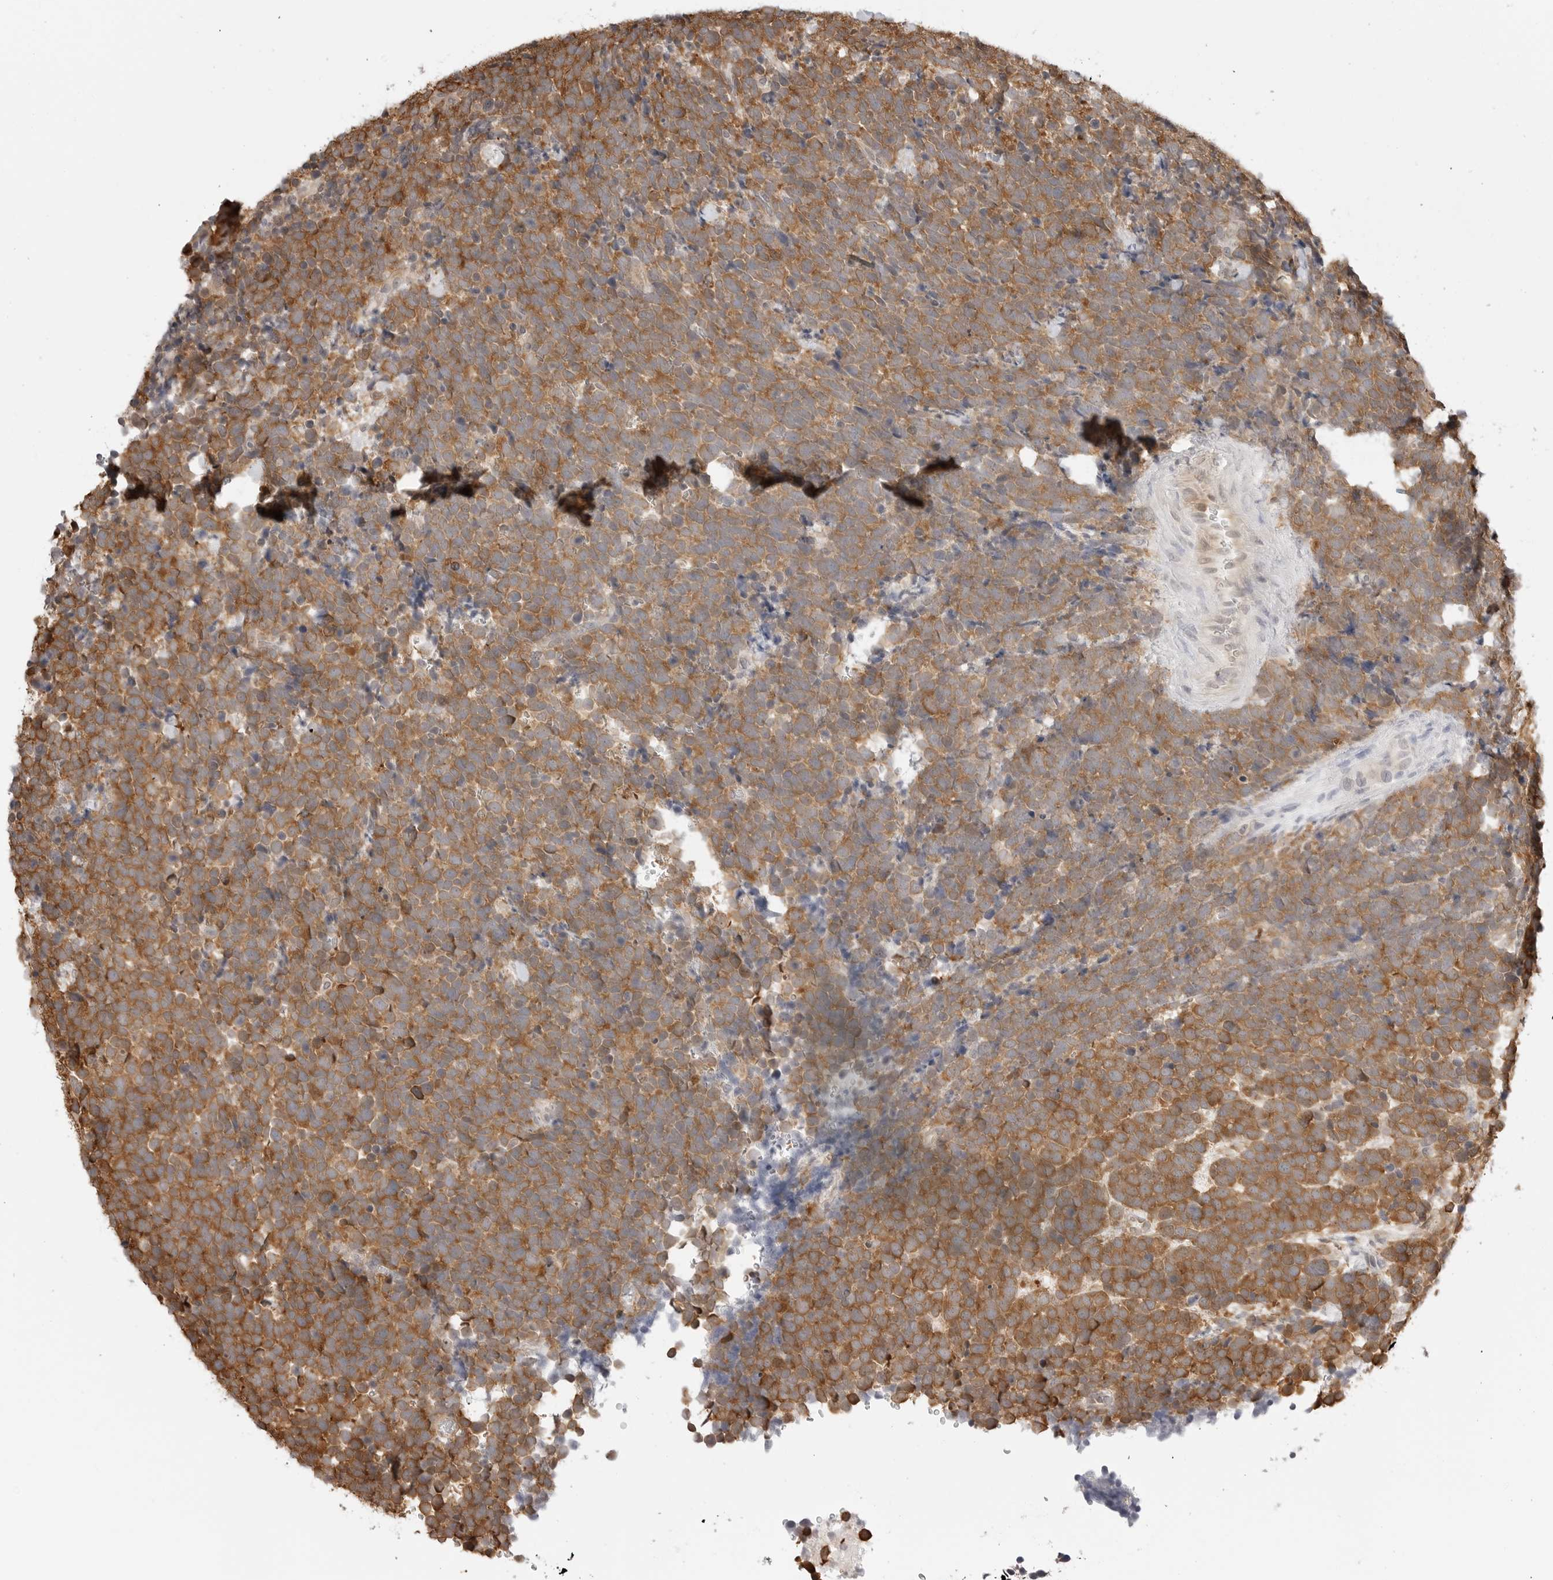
{"staining": {"intensity": "strong", "quantity": ">75%", "location": "cytoplasmic/membranous"}, "tissue": "urothelial cancer", "cell_type": "Tumor cells", "image_type": "cancer", "snomed": [{"axis": "morphology", "description": "Urothelial carcinoma, High grade"}, {"axis": "topography", "description": "Urinary bladder"}], "caption": "Urothelial cancer stained for a protein demonstrates strong cytoplasmic/membranous positivity in tumor cells.", "gene": "NUDC", "patient": {"sex": "female", "age": 82}}